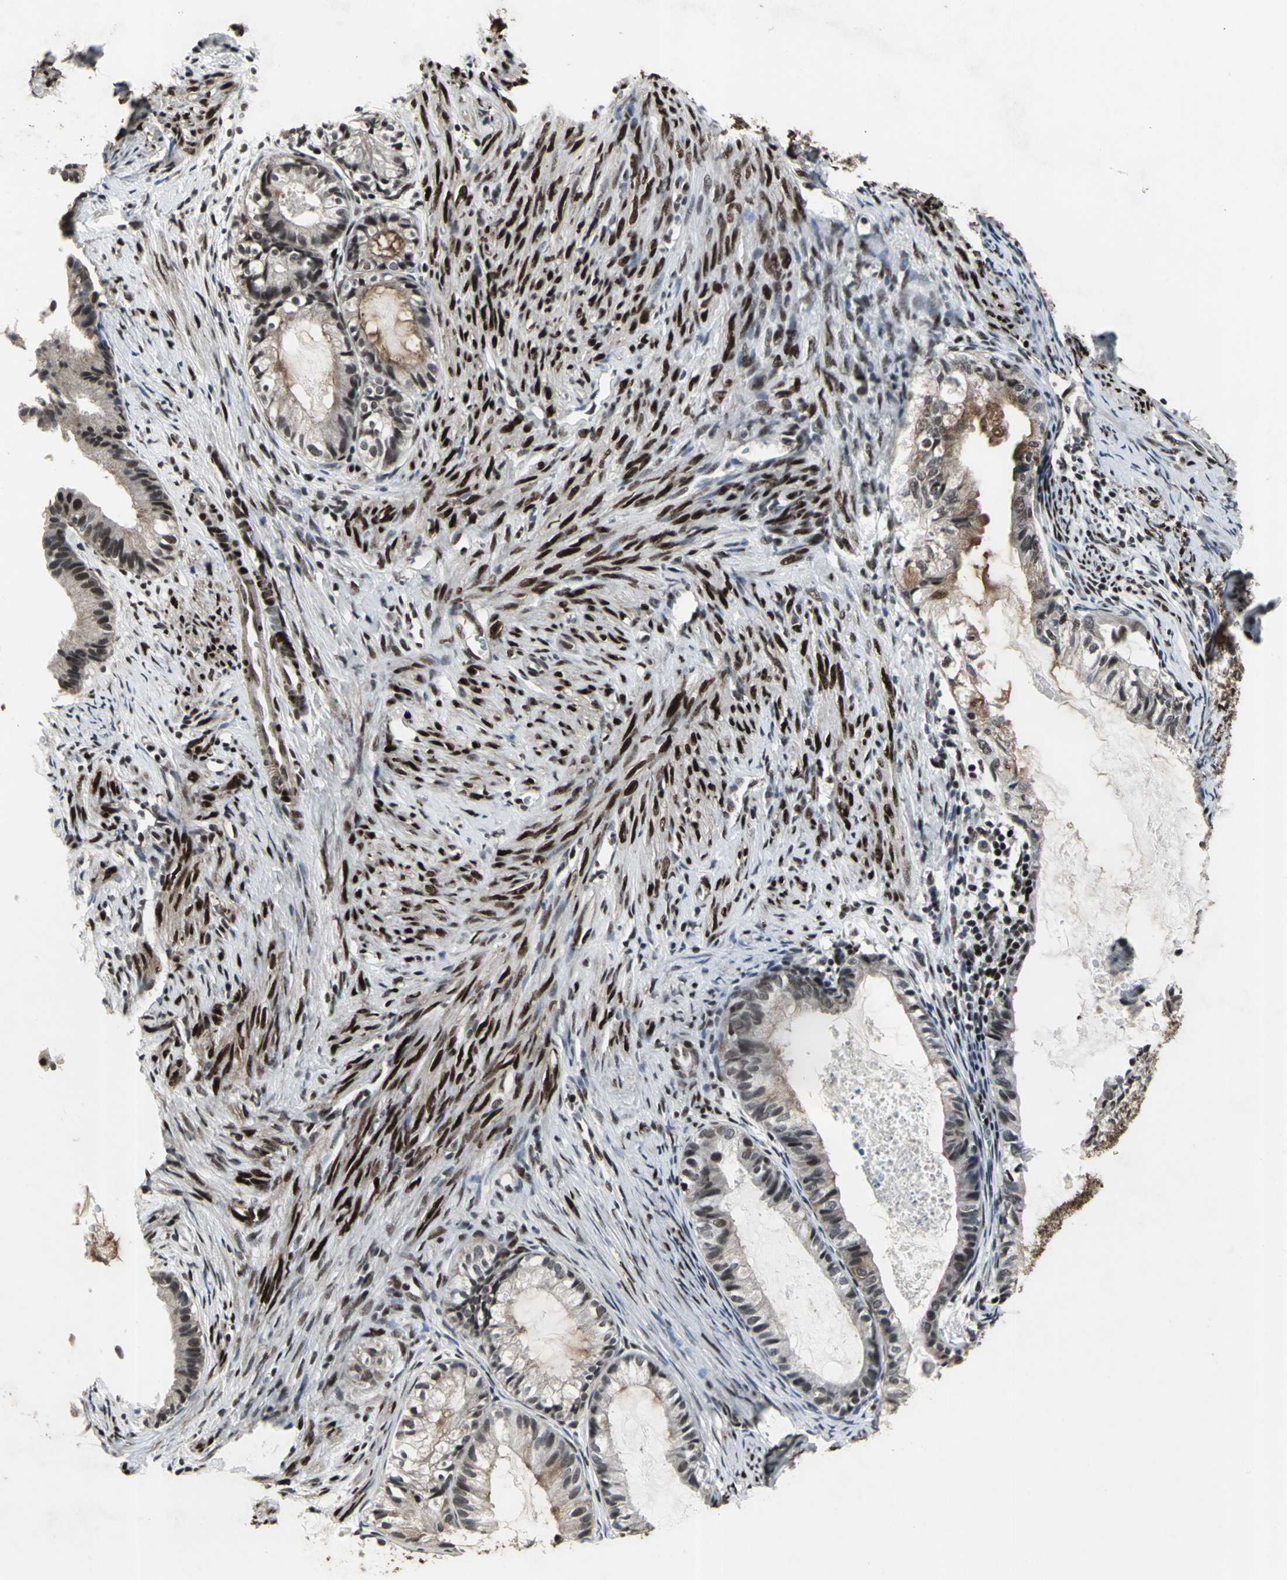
{"staining": {"intensity": "moderate", "quantity": "25%-75%", "location": "nuclear"}, "tissue": "cervical cancer", "cell_type": "Tumor cells", "image_type": "cancer", "snomed": [{"axis": "morphology", "description": "Normal tissue, NOS"}, {"axis": "morphology", "description": "Adenocarcinoma, NOS"}, {"axis": "topography", "description": "Cervix"}, {"axis": "topography", "description": "Endometrium"}], "caption": "Brown immunohistochemical staining in cervical cancer shows moderate nuclear positivity in approximately 25%-75% of tumor cells. The staining was performed using DAB to visualize the protein expression in brown, while the nuclei were stained in blue with hematoxylin (Magnification: 20x).", "gene": "SRF", "patient": {"sex": "female", "age": 86}}